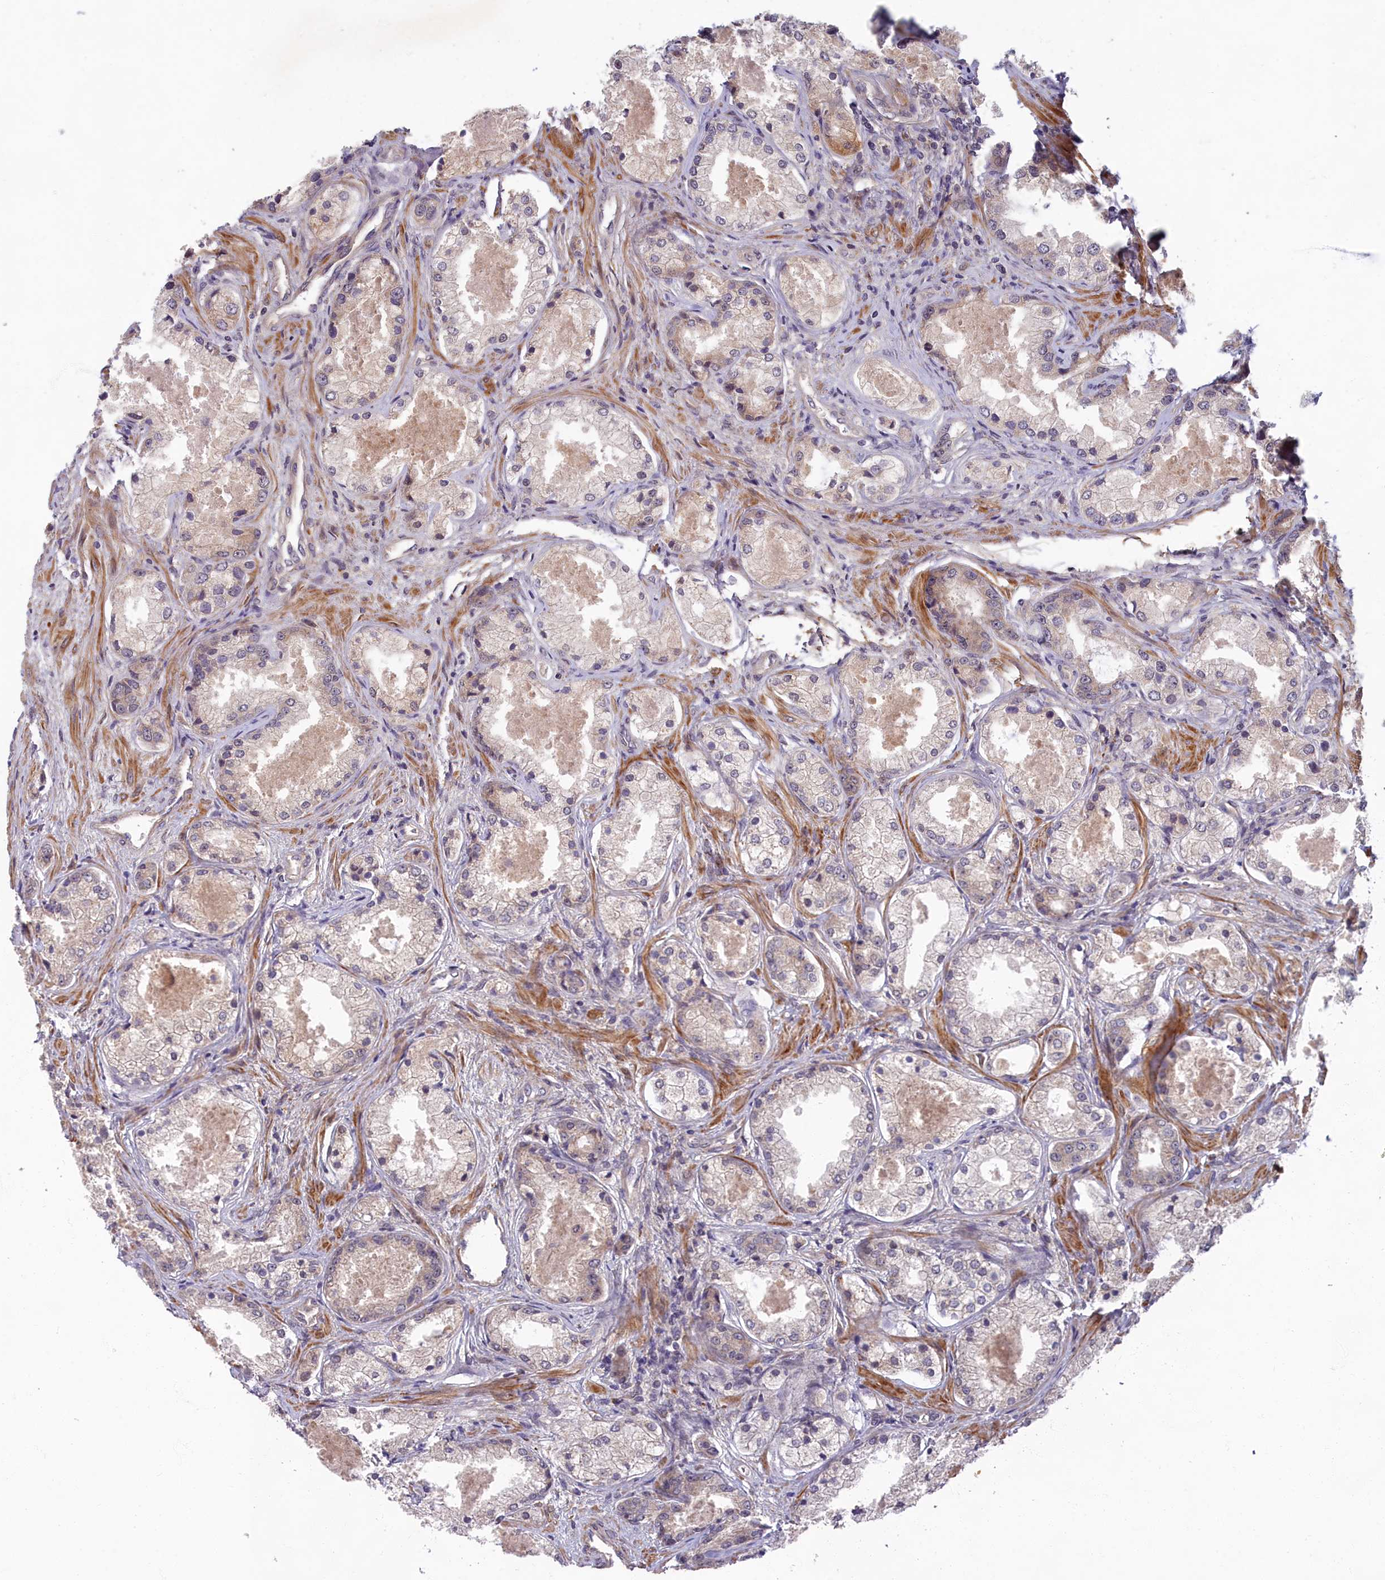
{"staining": {"intensity": "weak", "quantity": "<25%", "location": "cytoplasmic/membranous"}, "tissue": "prostate cancer", "cell_type": "Tumor cells", "image_type": "cancer", "snomed": [{"axis": "morphology", "description": "Adenocarcinoma, Low grade"}, {"axis": "topography", "description": "Prostate"}], "caption": "Human adenocarcinoma (low-grade) (prostate) stained for a protein using immunohistochemistry (IHC) displays no staining in tumor cells.", "gene": "EARS2", "patient": {"sex": "male", "age": 68}}